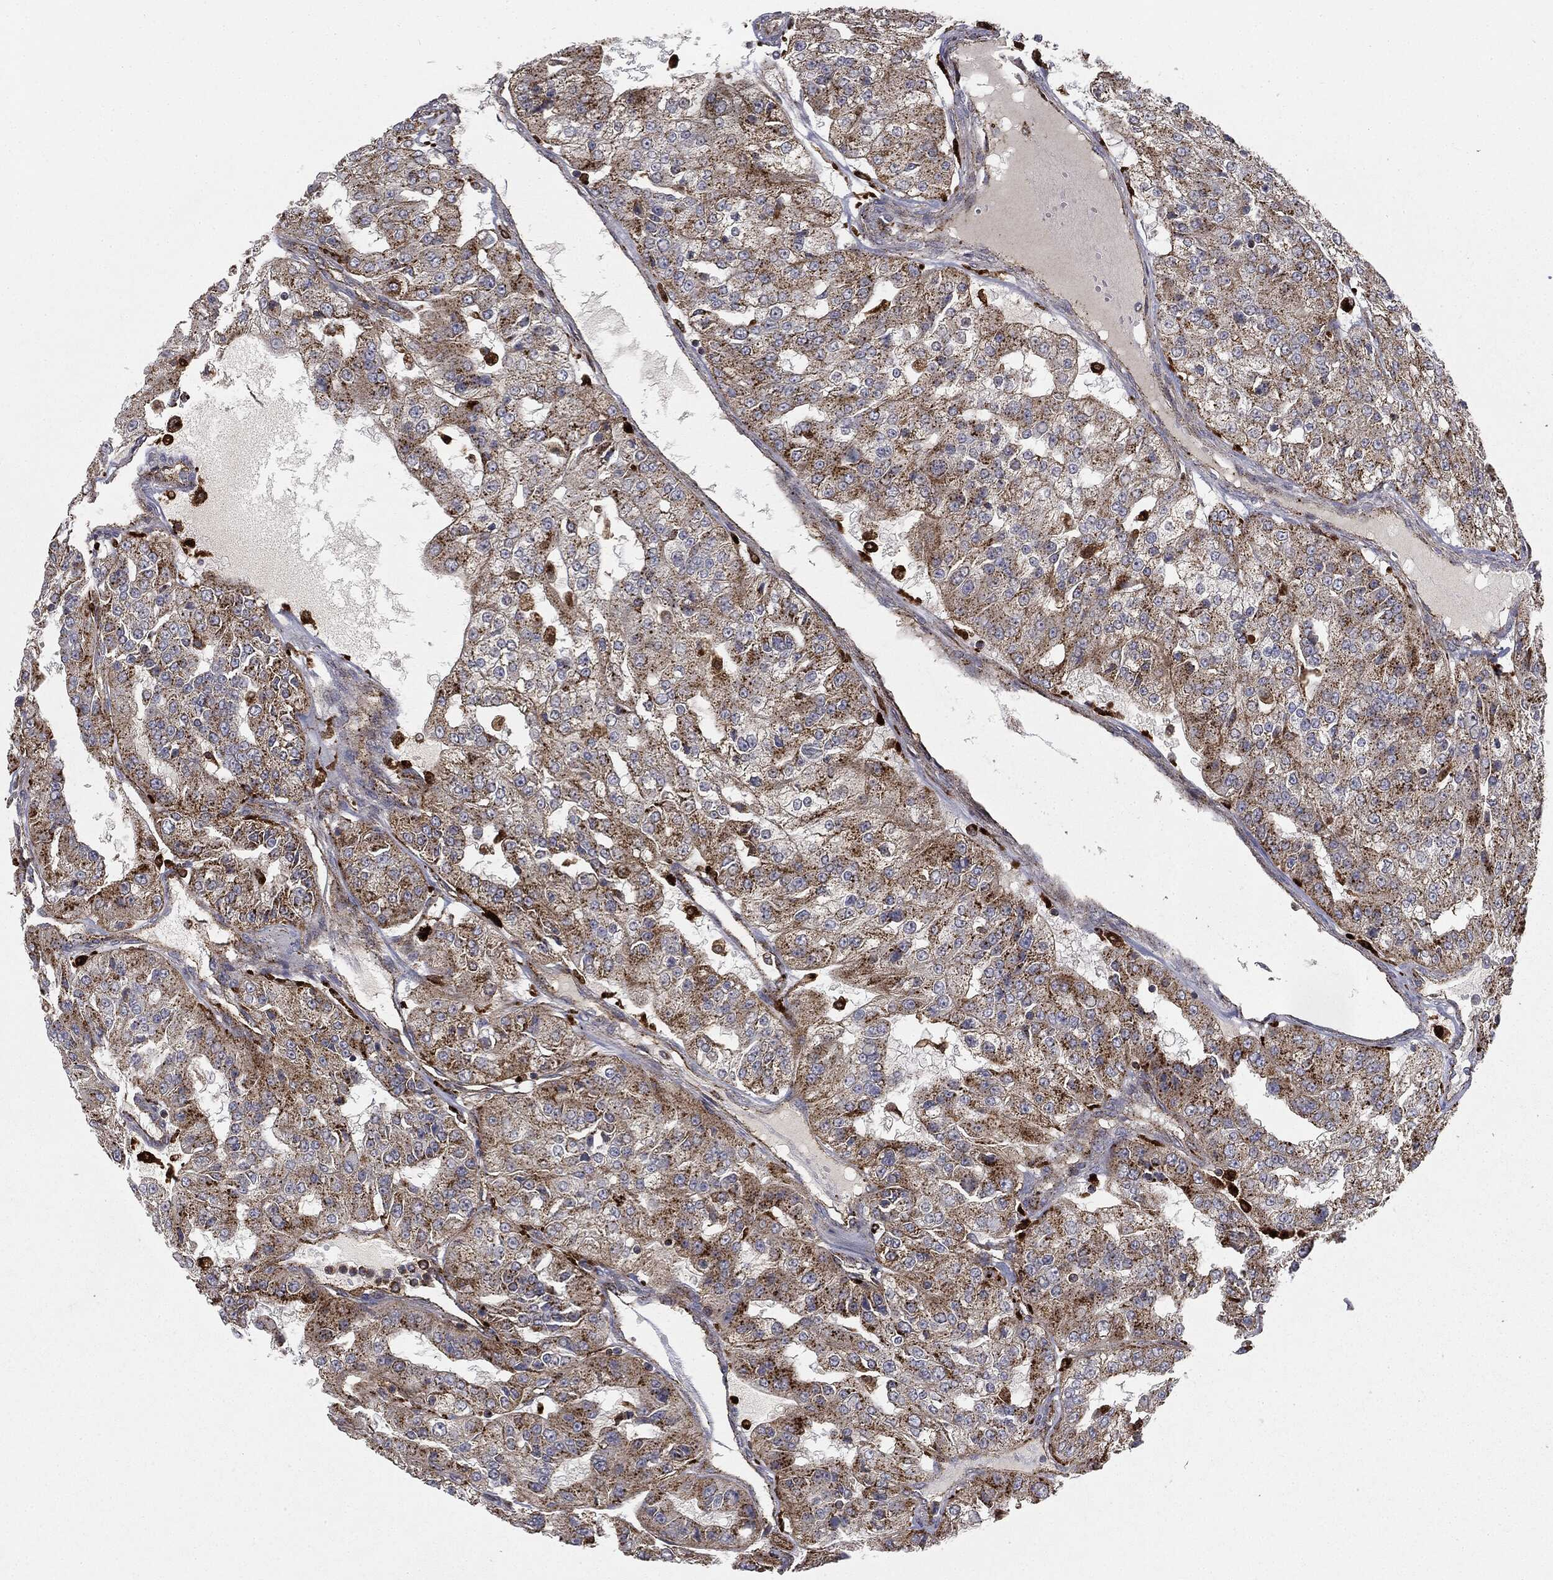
{"staining": {"intensity": "moderate", "quantity": "25%-75%", "location": "cytoplasmic/membranous"}, "tissue": "renal cancer", "cell_type": "Tumor cells", "image_type": "cancer", "snomed": [{"axis": "morphology", "description": "Adenocarcinoma, NOS"}, {"axis": "topography", "description": "Kidney"}], "caption": "Immunohistochemical staining of human renal cancer (adenocarcinoma) displays medium levels of moderate cytoplasmic/membranous expression in about 25%-75% of tumor cells.", "gene": "CTSA", "patient": {"sex": "female", "age": 63}}